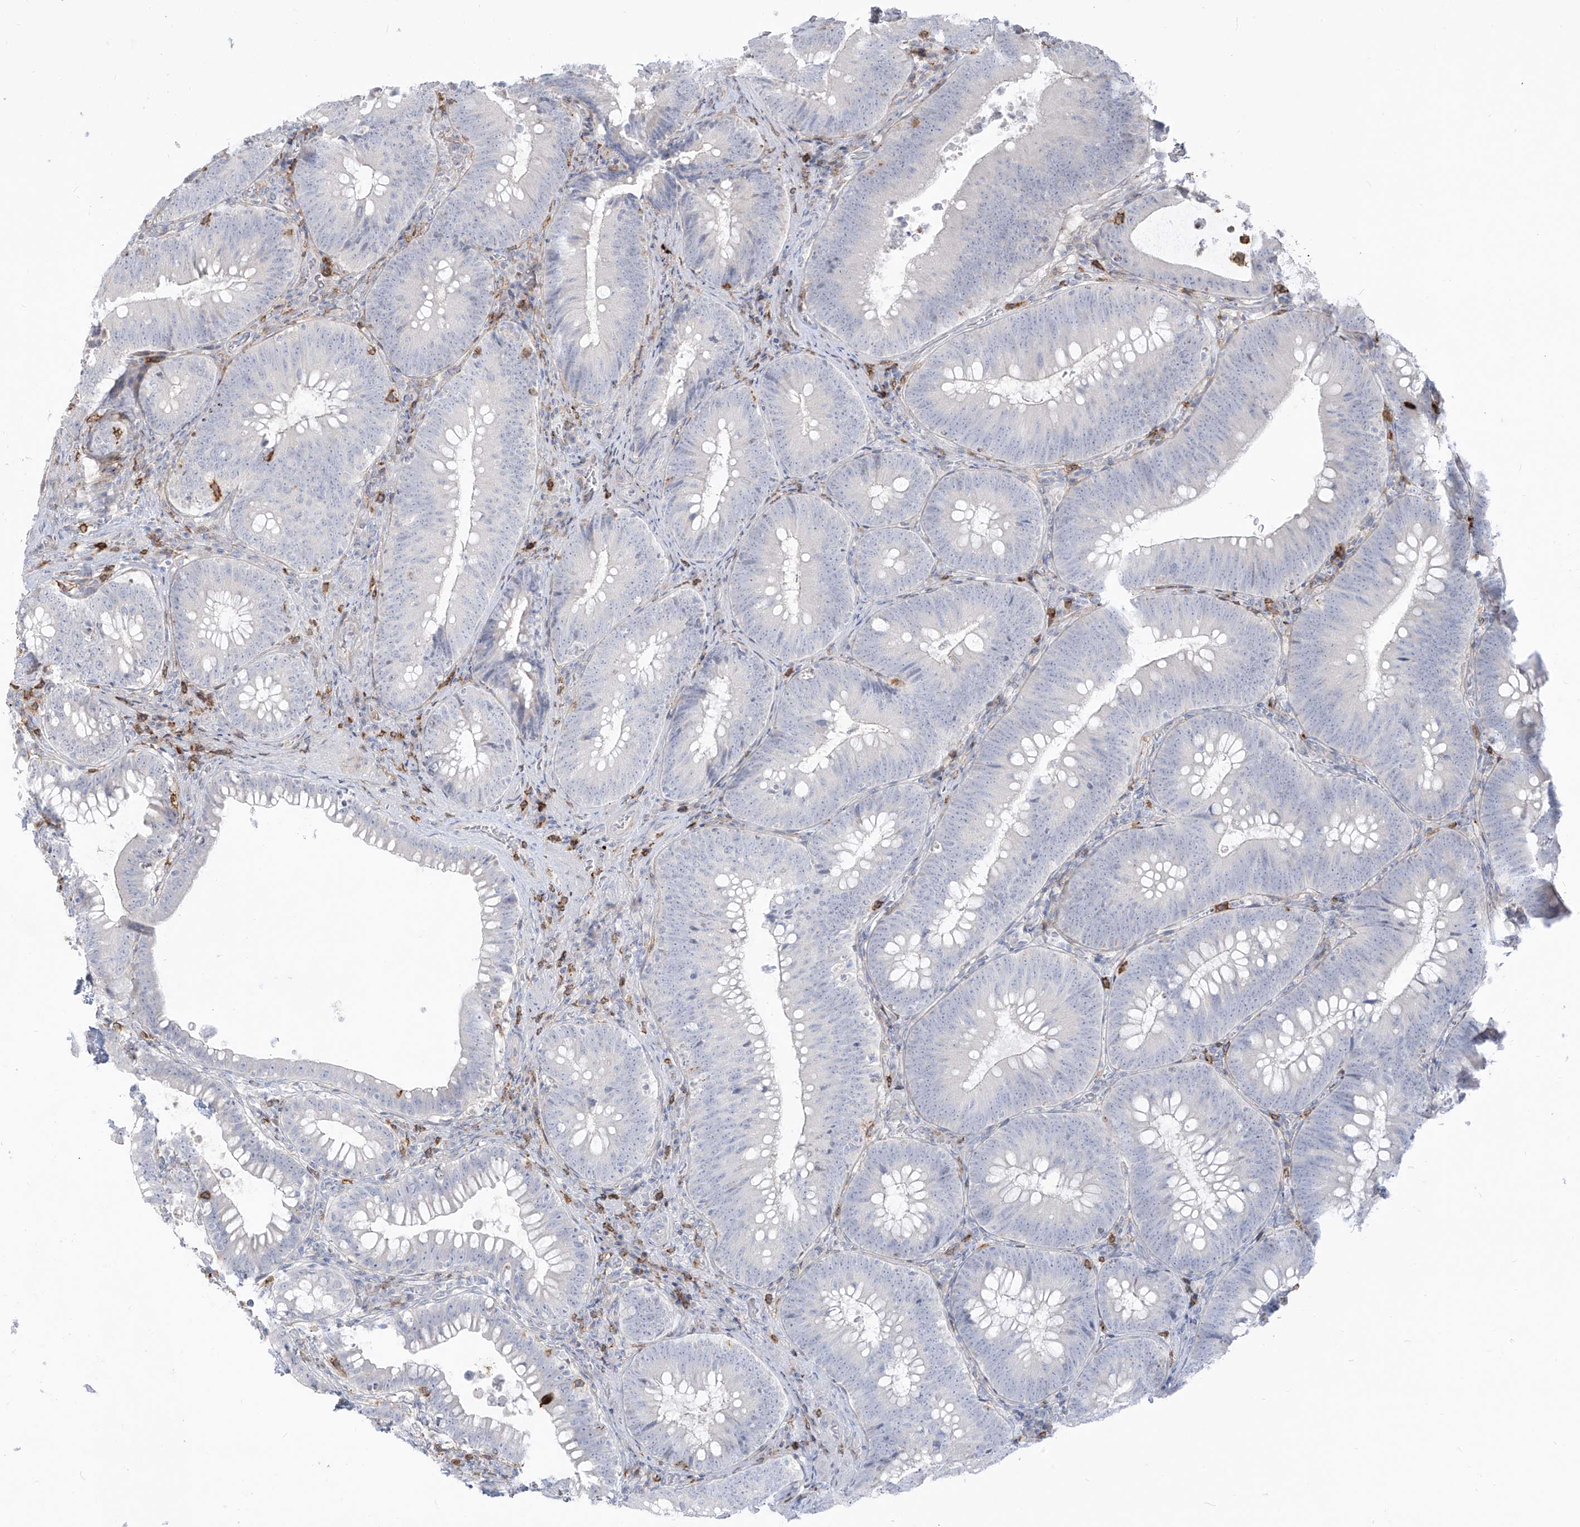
{"staining": {"intensity": "negative", "quantity": "none", "location": "none"}, "tissue": "colorectal cancer", "cell_type": "Tumor cells", "image_type": "cancer", "snomed": [{"axis": "morphology", "description": "Normal tissue, NOS"}, {"axis": "topography", "description": "Colon"}], "caption": "Human colorectal cancer stained for a protein using immunohistochemistry (IHC) displays no expression in tumor cells.", "gene": "NOTO", "patient": {"sex": "female", "age": 82}}